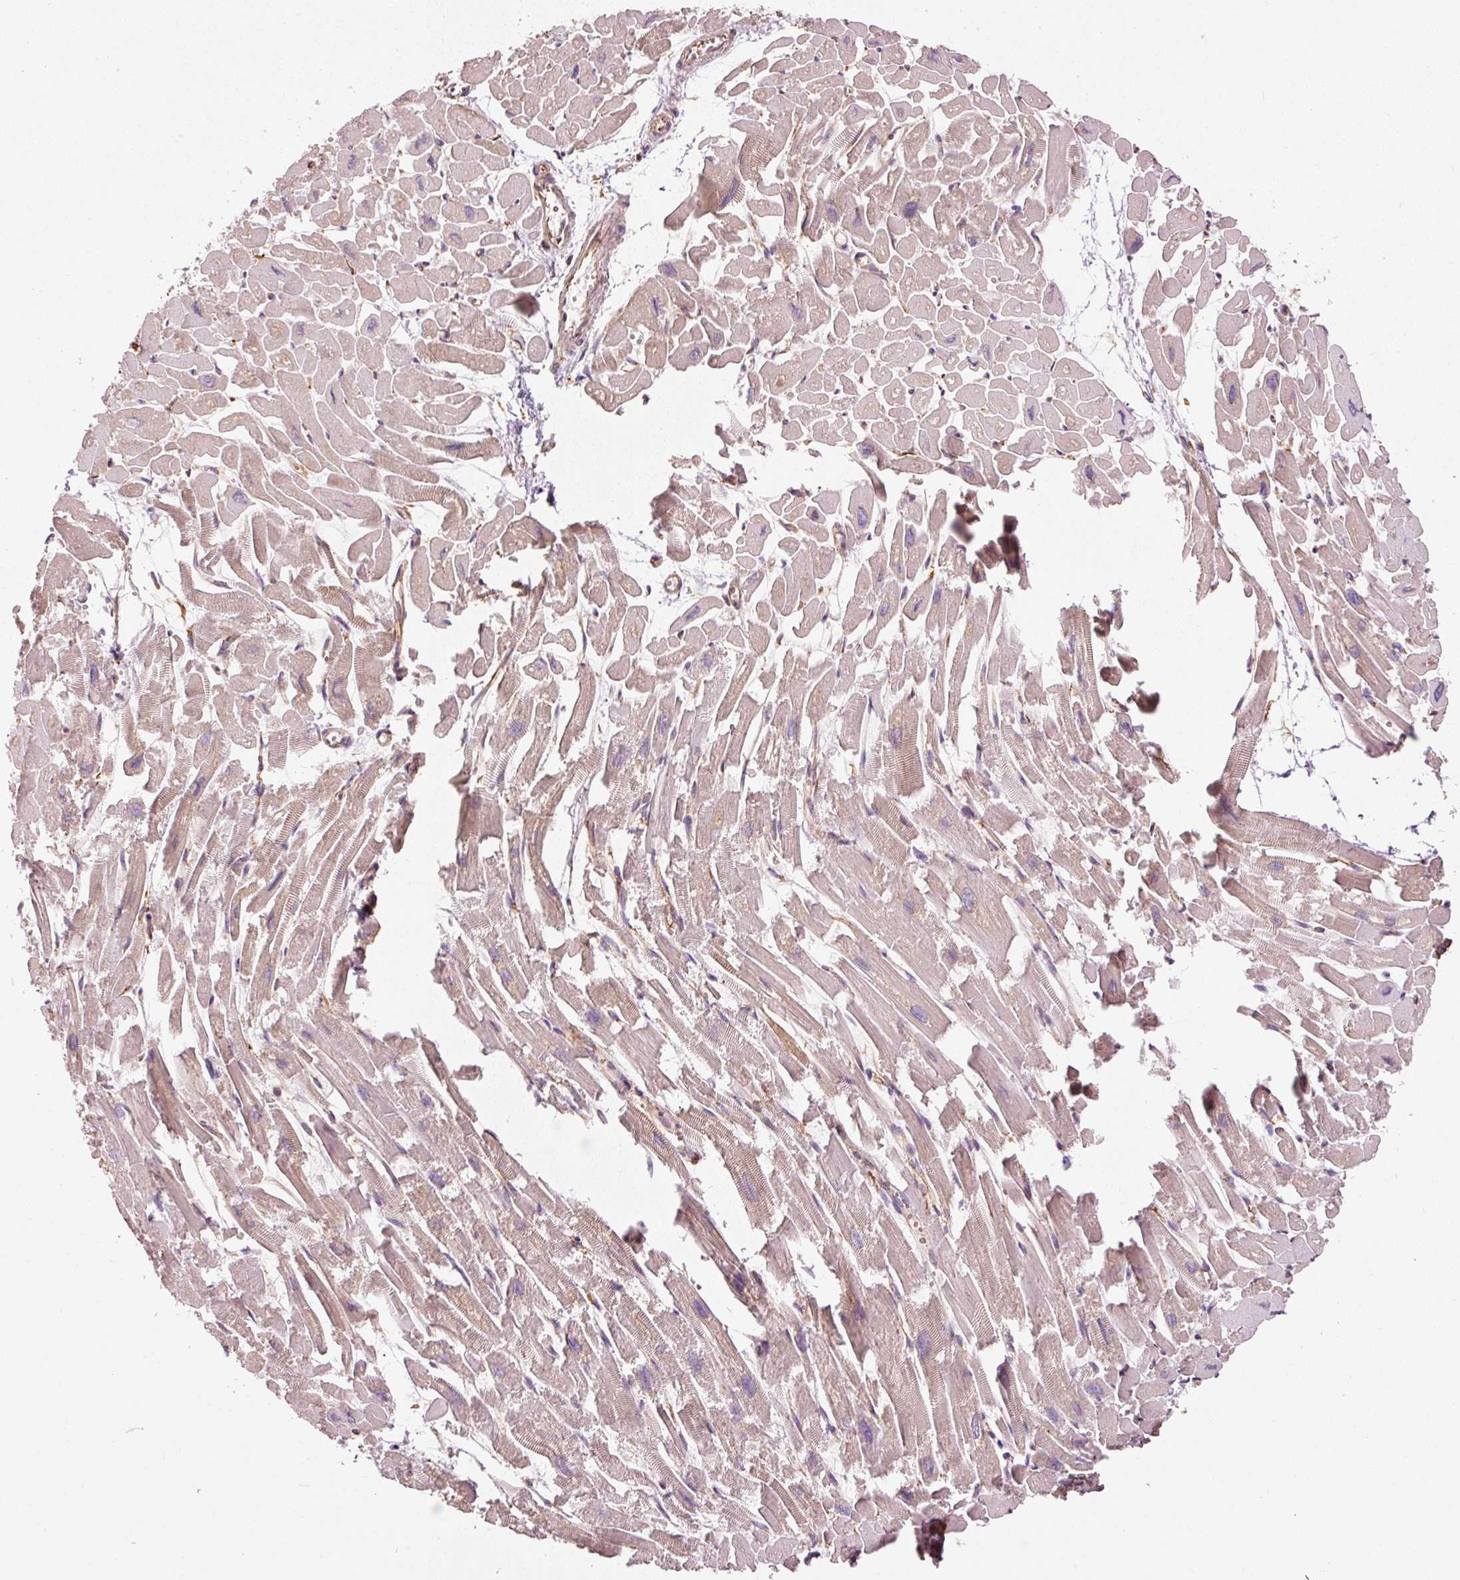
{"staining": {"intensity": "moderate", "quantity": "25%-75%", "location": "cytoplasmic/membranous"}, "tissue": "heart muscle", "cell_type": "Cardiomyocytes", "image_type": "normal", "snomed": [{"axis": "morphology", "description": "Normal tissue, NOS"}, {"axis": "topography", "description": "Heart"}], "caption": "Cardiomyocytes show moderate cytoplasmic/membranous expression in about 25%-75% of cells in benign heart muscle.", "gene": "ENSG00000256500", "patient": {"sex": "male", "age": 54}}